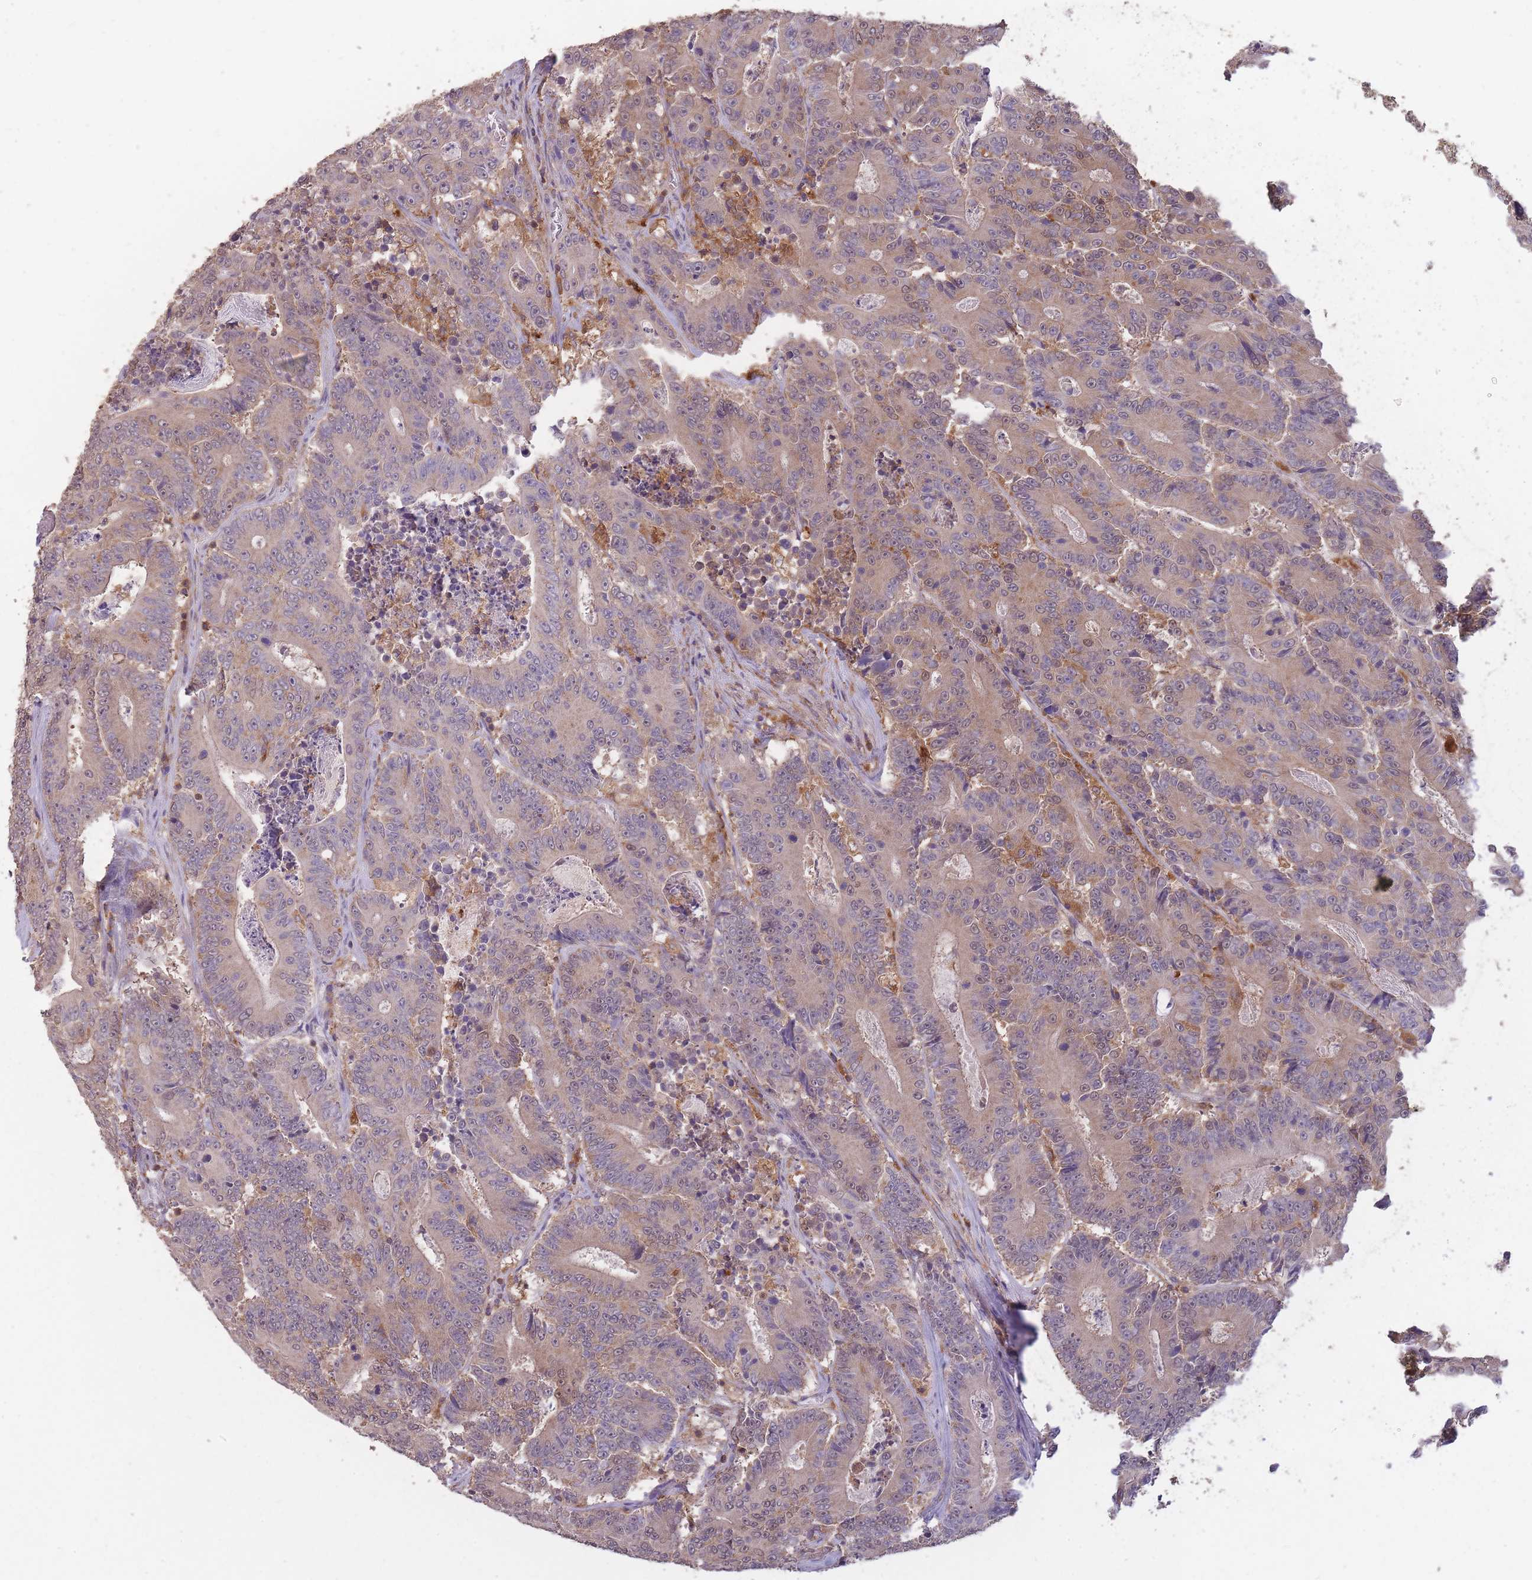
{"staining": {"intensity": "weak", "quantity": "<25%", "location": "cytoplasmic/membranous"}, "tissue": "colorectal cancer", "cell_type": "Tumor cells", "image_type": "cancer", "snomed": [{"axis": "morphology", "description": "Adenocarcinoma, NOS"}, {"axis": "topography", "description": "Colon"}], "caption": "A photomicrograph of human adenocarcinoma (colorectal) is negative for staining in tumor cells.", "gene": "GMIP", "patient": {"sex": "male", "age": 83}}